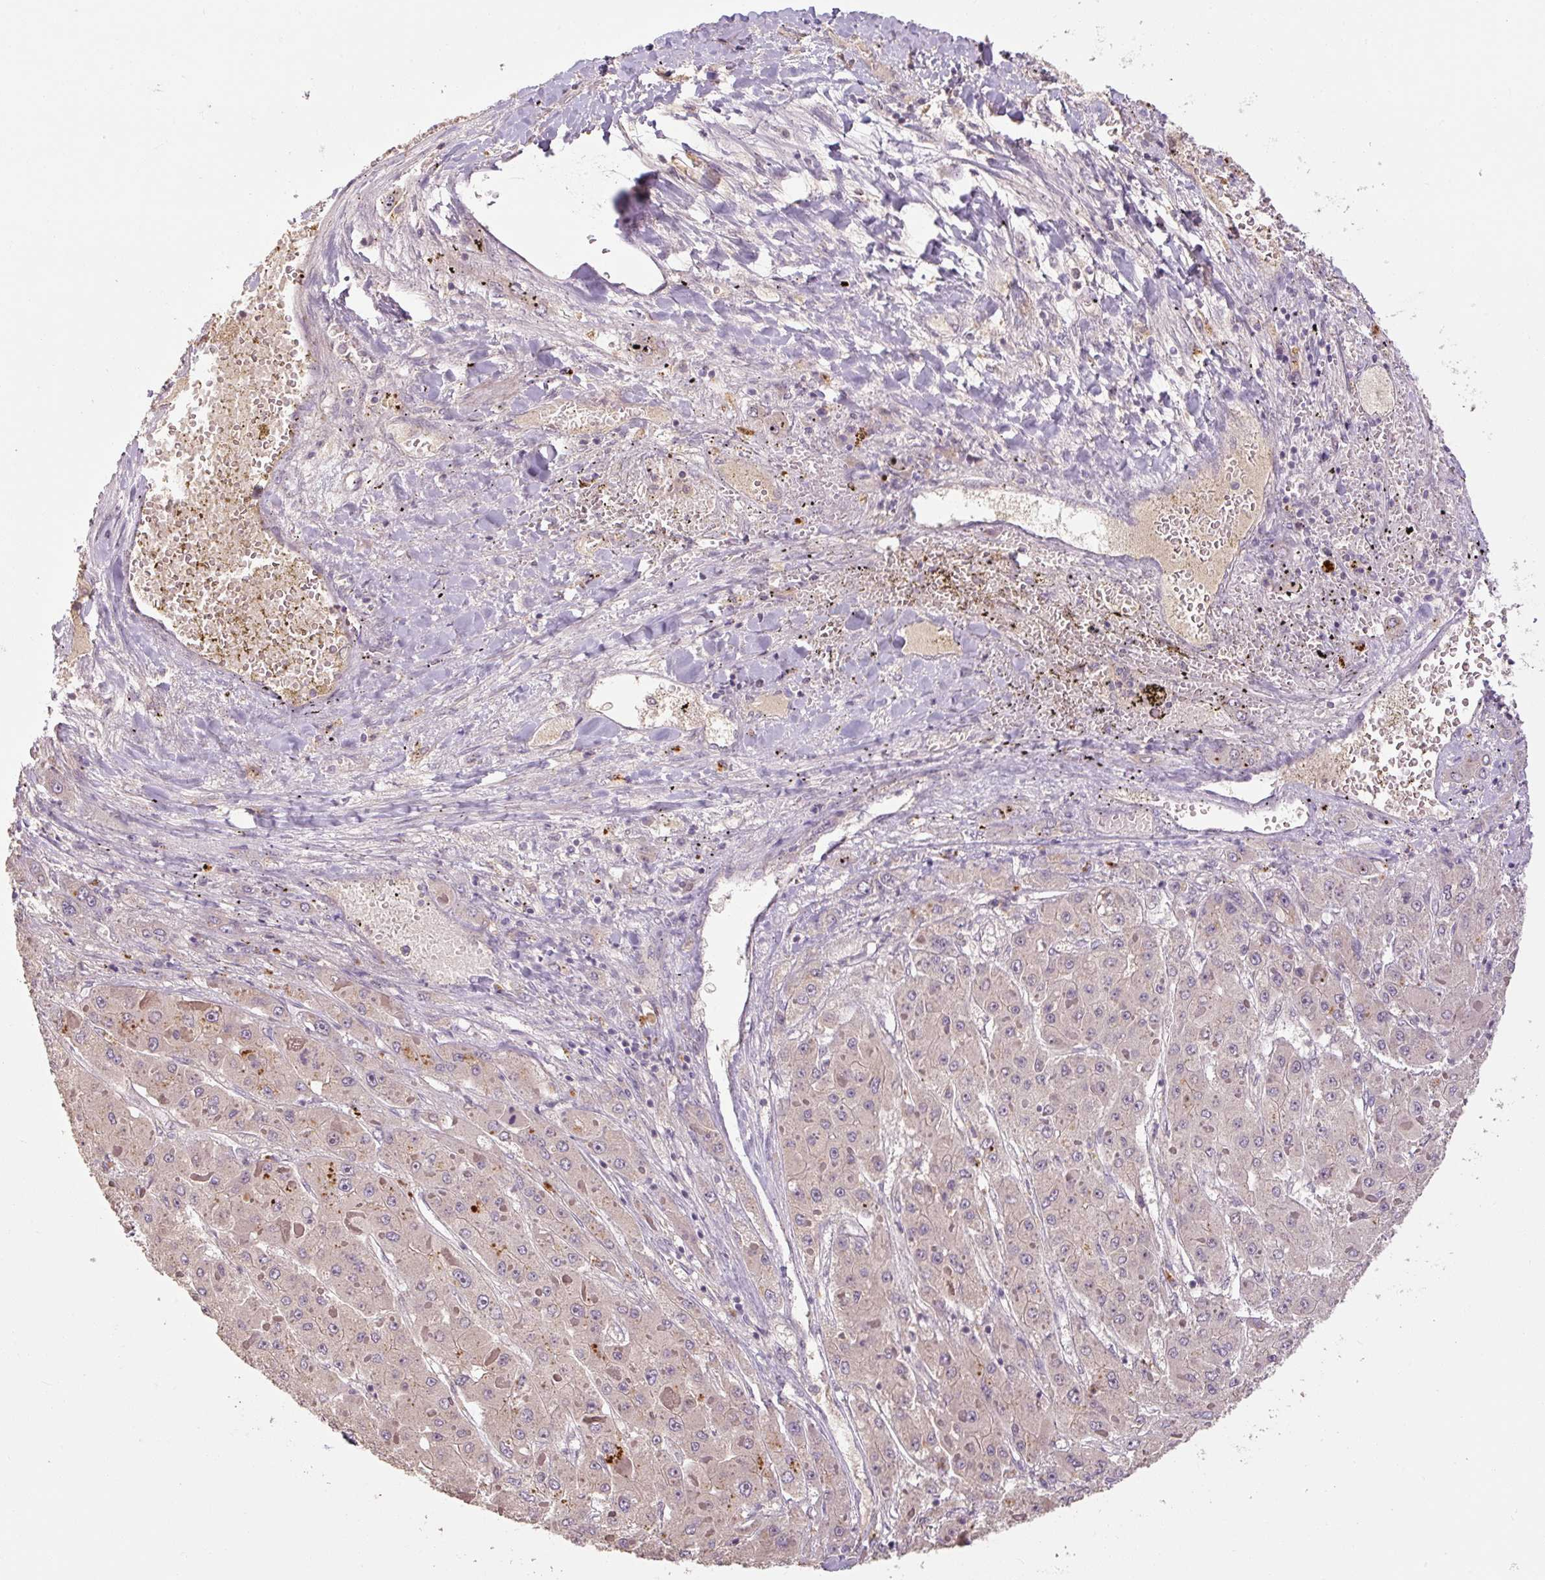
{"staining": {"intensity": "negative", "quantity": "none", "location": "none"}, "tissue": "liver cancer", "cell_type": "Tumor cells", "image_type": "cancer", "snomed": [{"axis": "morphology", "description": "Carcinoma, Hepatocellular, NOS"}, {"axis": "topography", "description": "Liver"}], "caption": "DAB immunohistochemical staining of hepatocellular carcinoma (liver) exhibits no significant expression in tumor cells.", "gene": "CFAP65", "patient": {"sex": "female", "age": 73}}